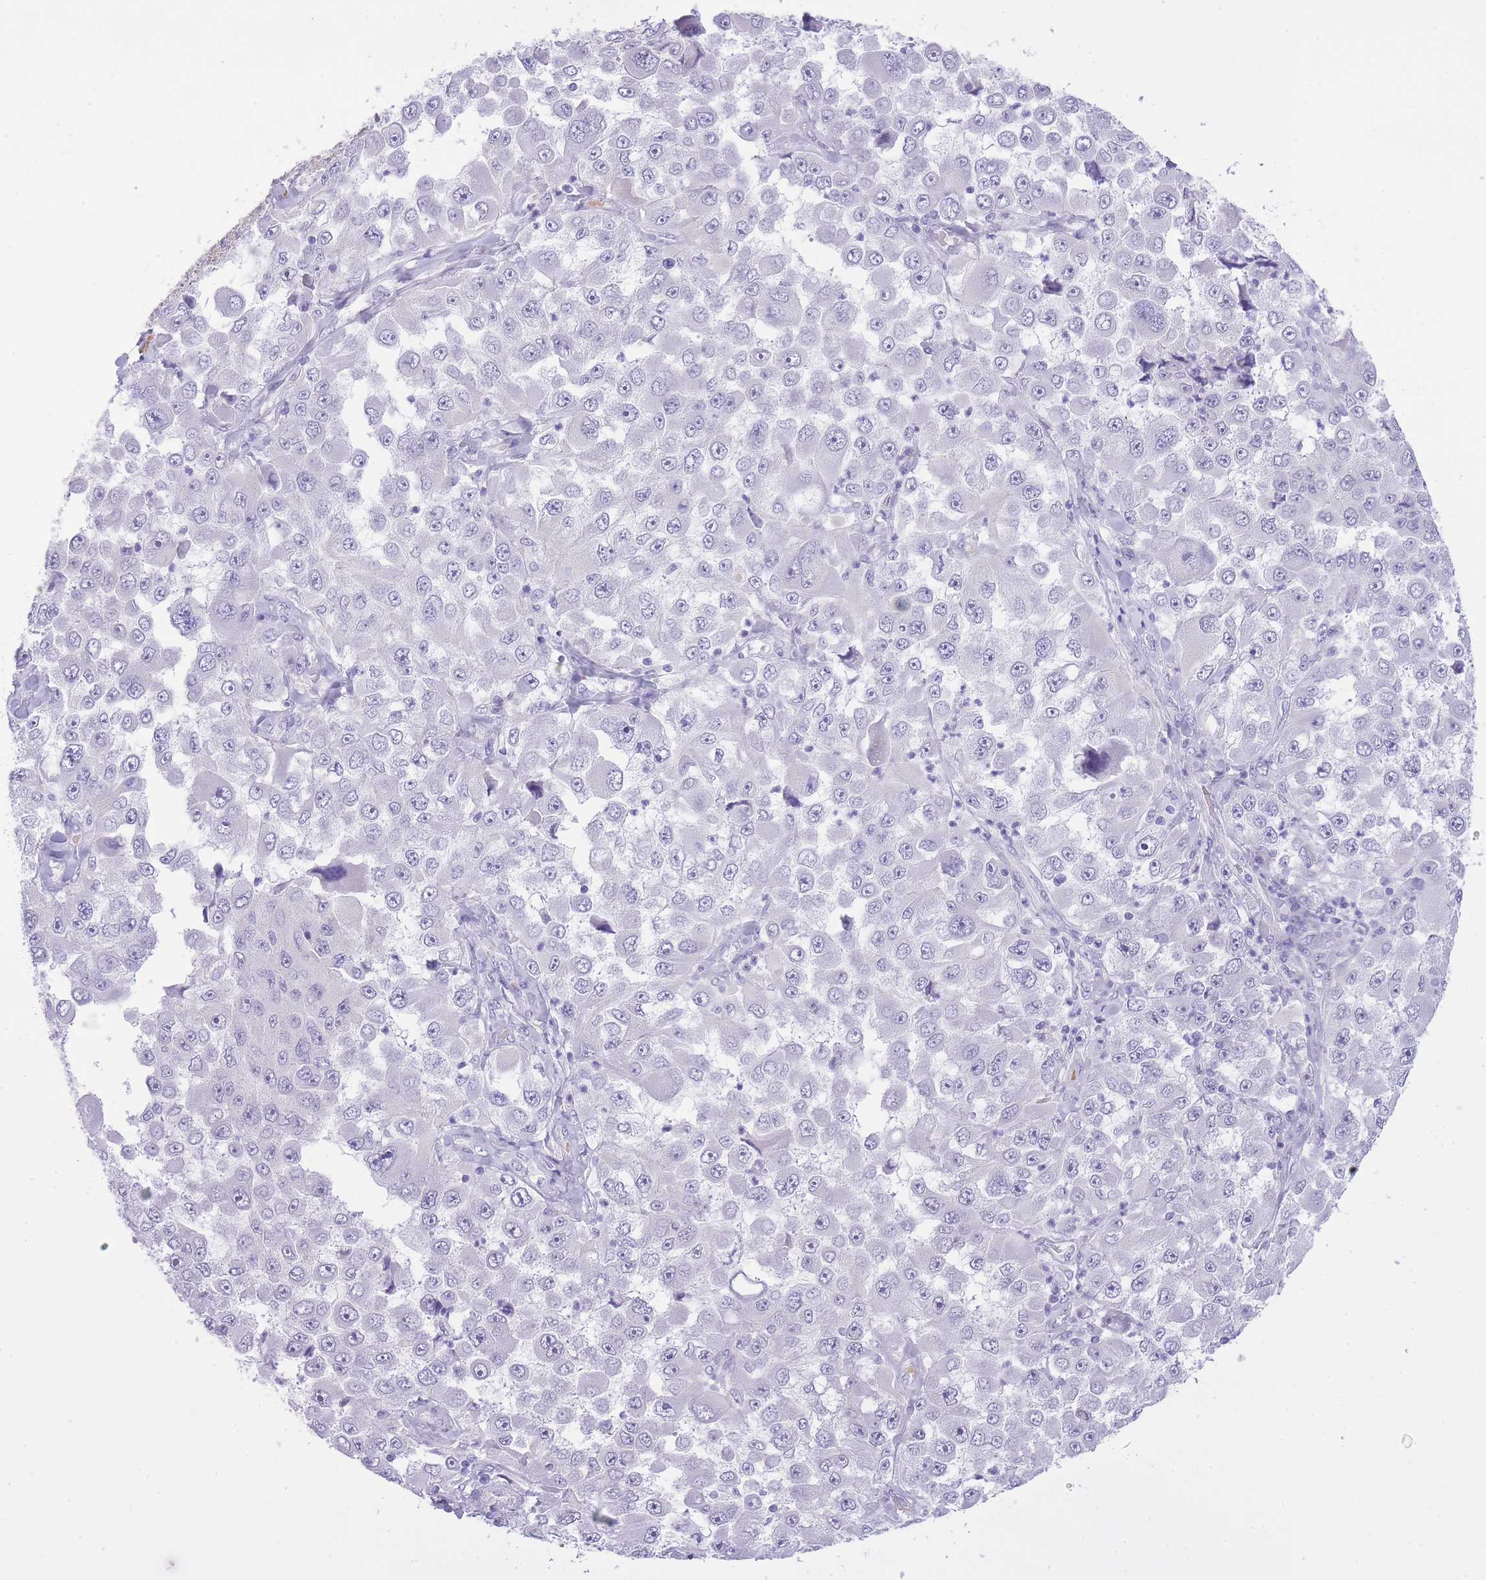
{"staining": {"intensity": "negative", "quantity": "none", "location": "none"}, "tissue": "melanoma", "cell_type": "Tumor cells", "image_type": "cancer", "snomed": [{"axis": "morphology", "description": "Malignant melanoma, Metastatic site"}, {"axis": "topography", "description": "Lymph node"}], "caption": "High magnification brightfield microscopy of malignant melanoma (metastatic site) stained with DAB (3,3'-diaminobenzidine) (brown) and counterstained with hematoxylin (blue): tumor cells show no significant expression.", "gene": "MEIOSIN", "patient": {"sex": "male", "age": 62}}